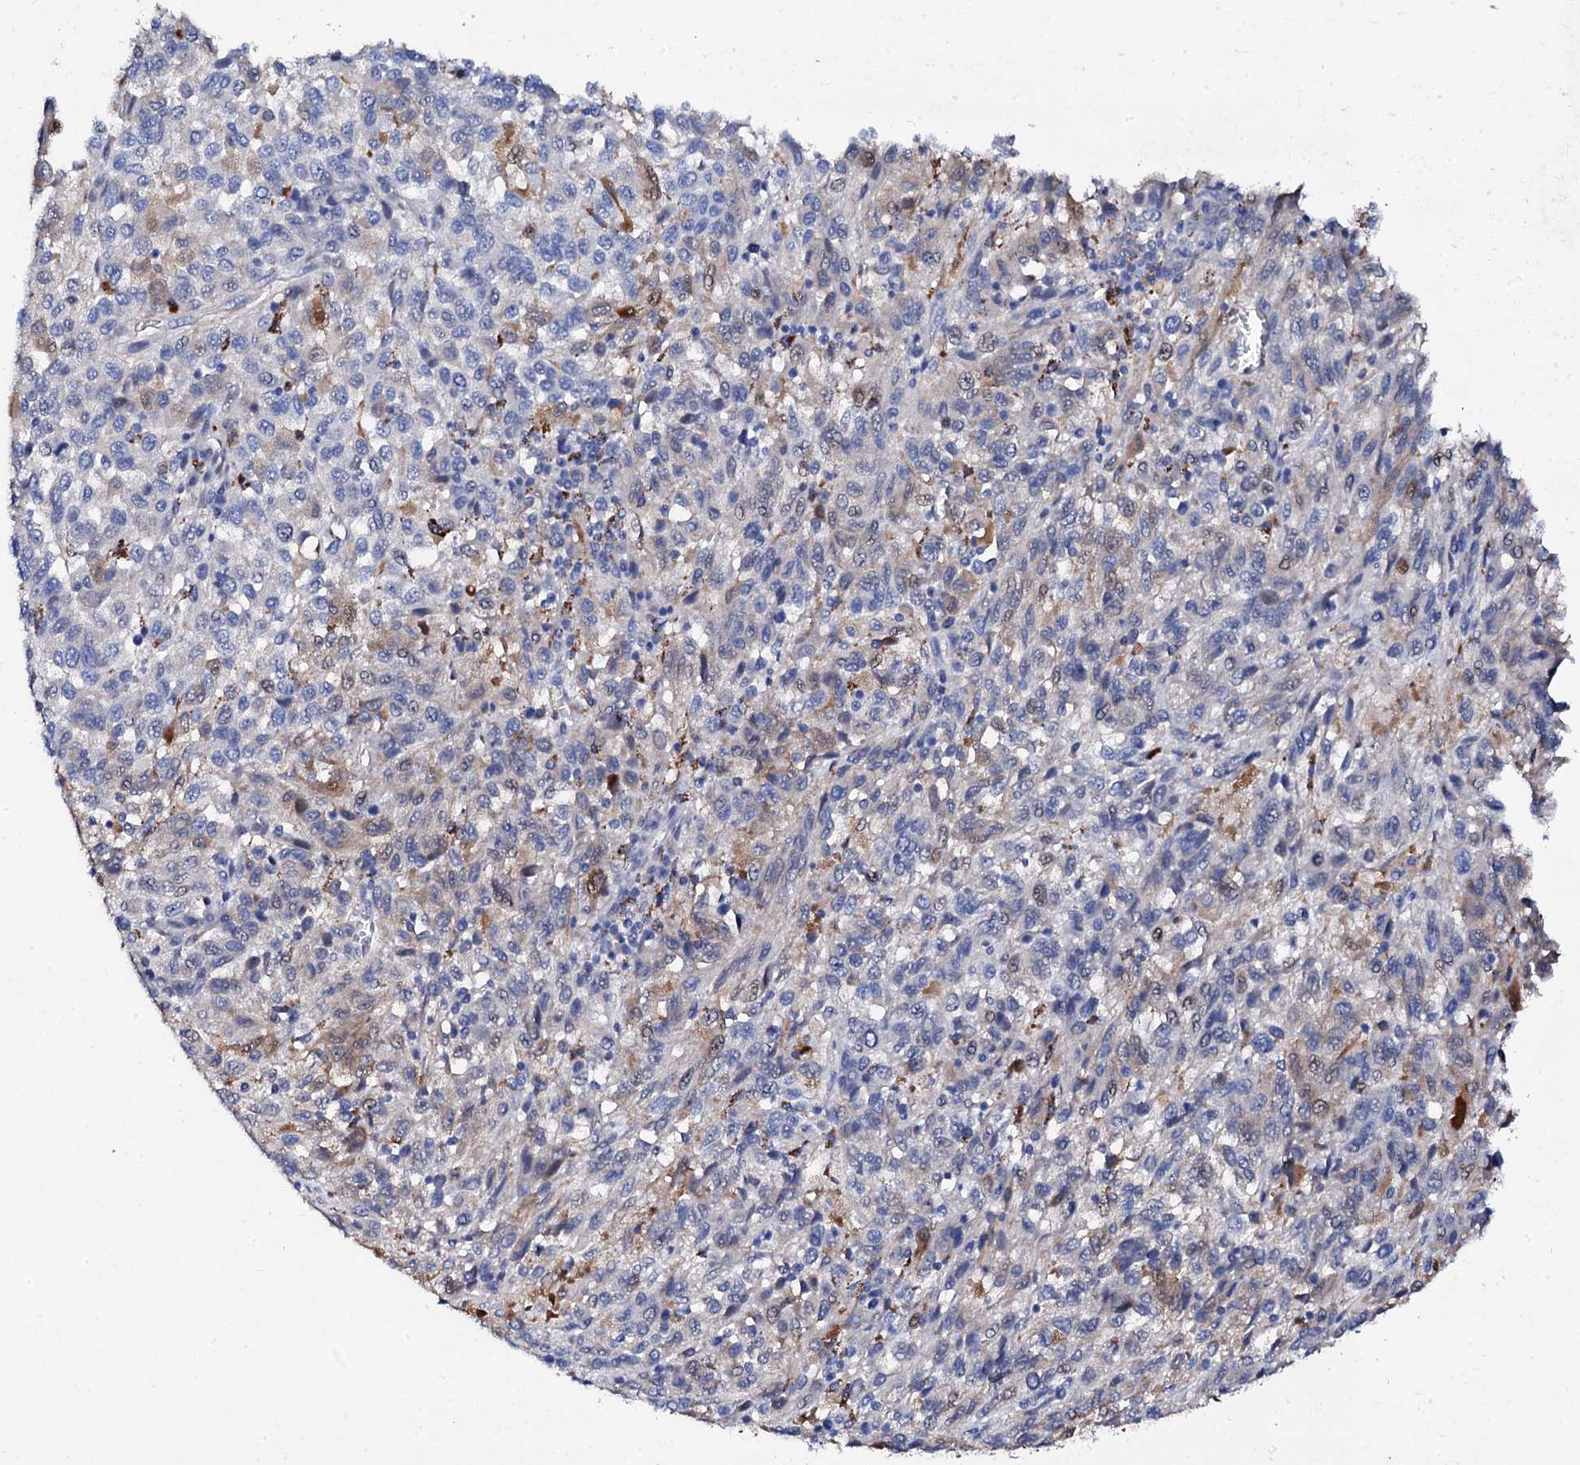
{"staining": {"intensity": "weak", "quantity": "<25%", "location": "cytoplasmic/membranous,nuclear"}, "tissue": "melanoma", "cell_type": "Tumor cells", "image_type": "cancer", "snomed": [{"axis": "morphology", "description": "Malignant melanoma, Metastatic site"}, {"axis": "topography", "description": "Lung"}], "caption": "This is a image of immunohistochemistry staining of melanoma, which shows no positivity in tumor cells.", "gene": "KLHL32", "patient": {"sex": "male", "age": 64}}